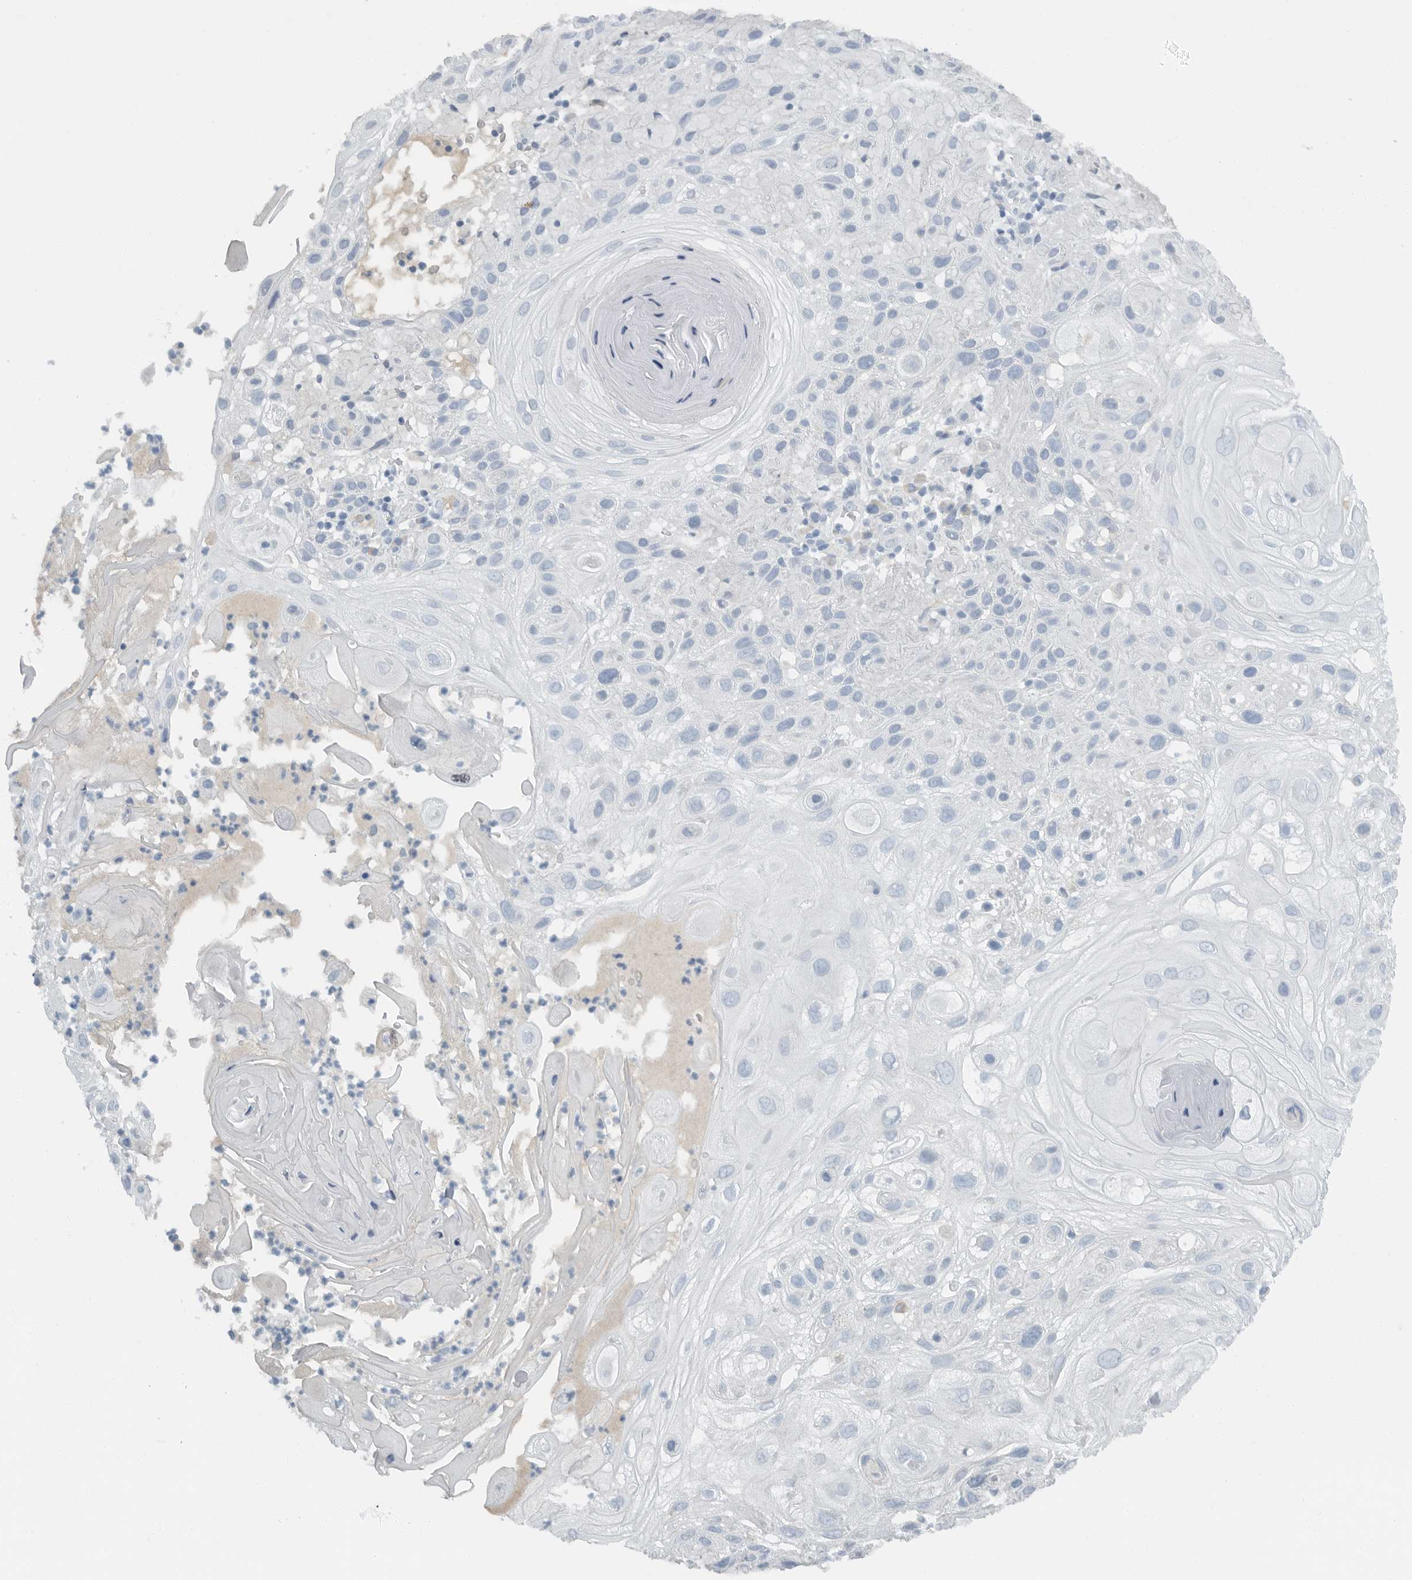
{"staining": {"intensity": "negative", "quantity": "none", "location": "none"}, "tissue": "skin cancer", "cell_type": "Tumor cells", "image_type": "cancer", "snomed": [{"axis": "morphology", "description": "Normal tissue, NOS"}, {"axis": "morphology", "description": "Squamous cell carcinoma, NOS"}, {"axis": "topography", "description": "Skin"}], "caption": "IHC of human skin squamous cell carcinoma shows no staining in tumor cells.", "gene": "PAM", "patient": {"sex": "female", "age": 96}}